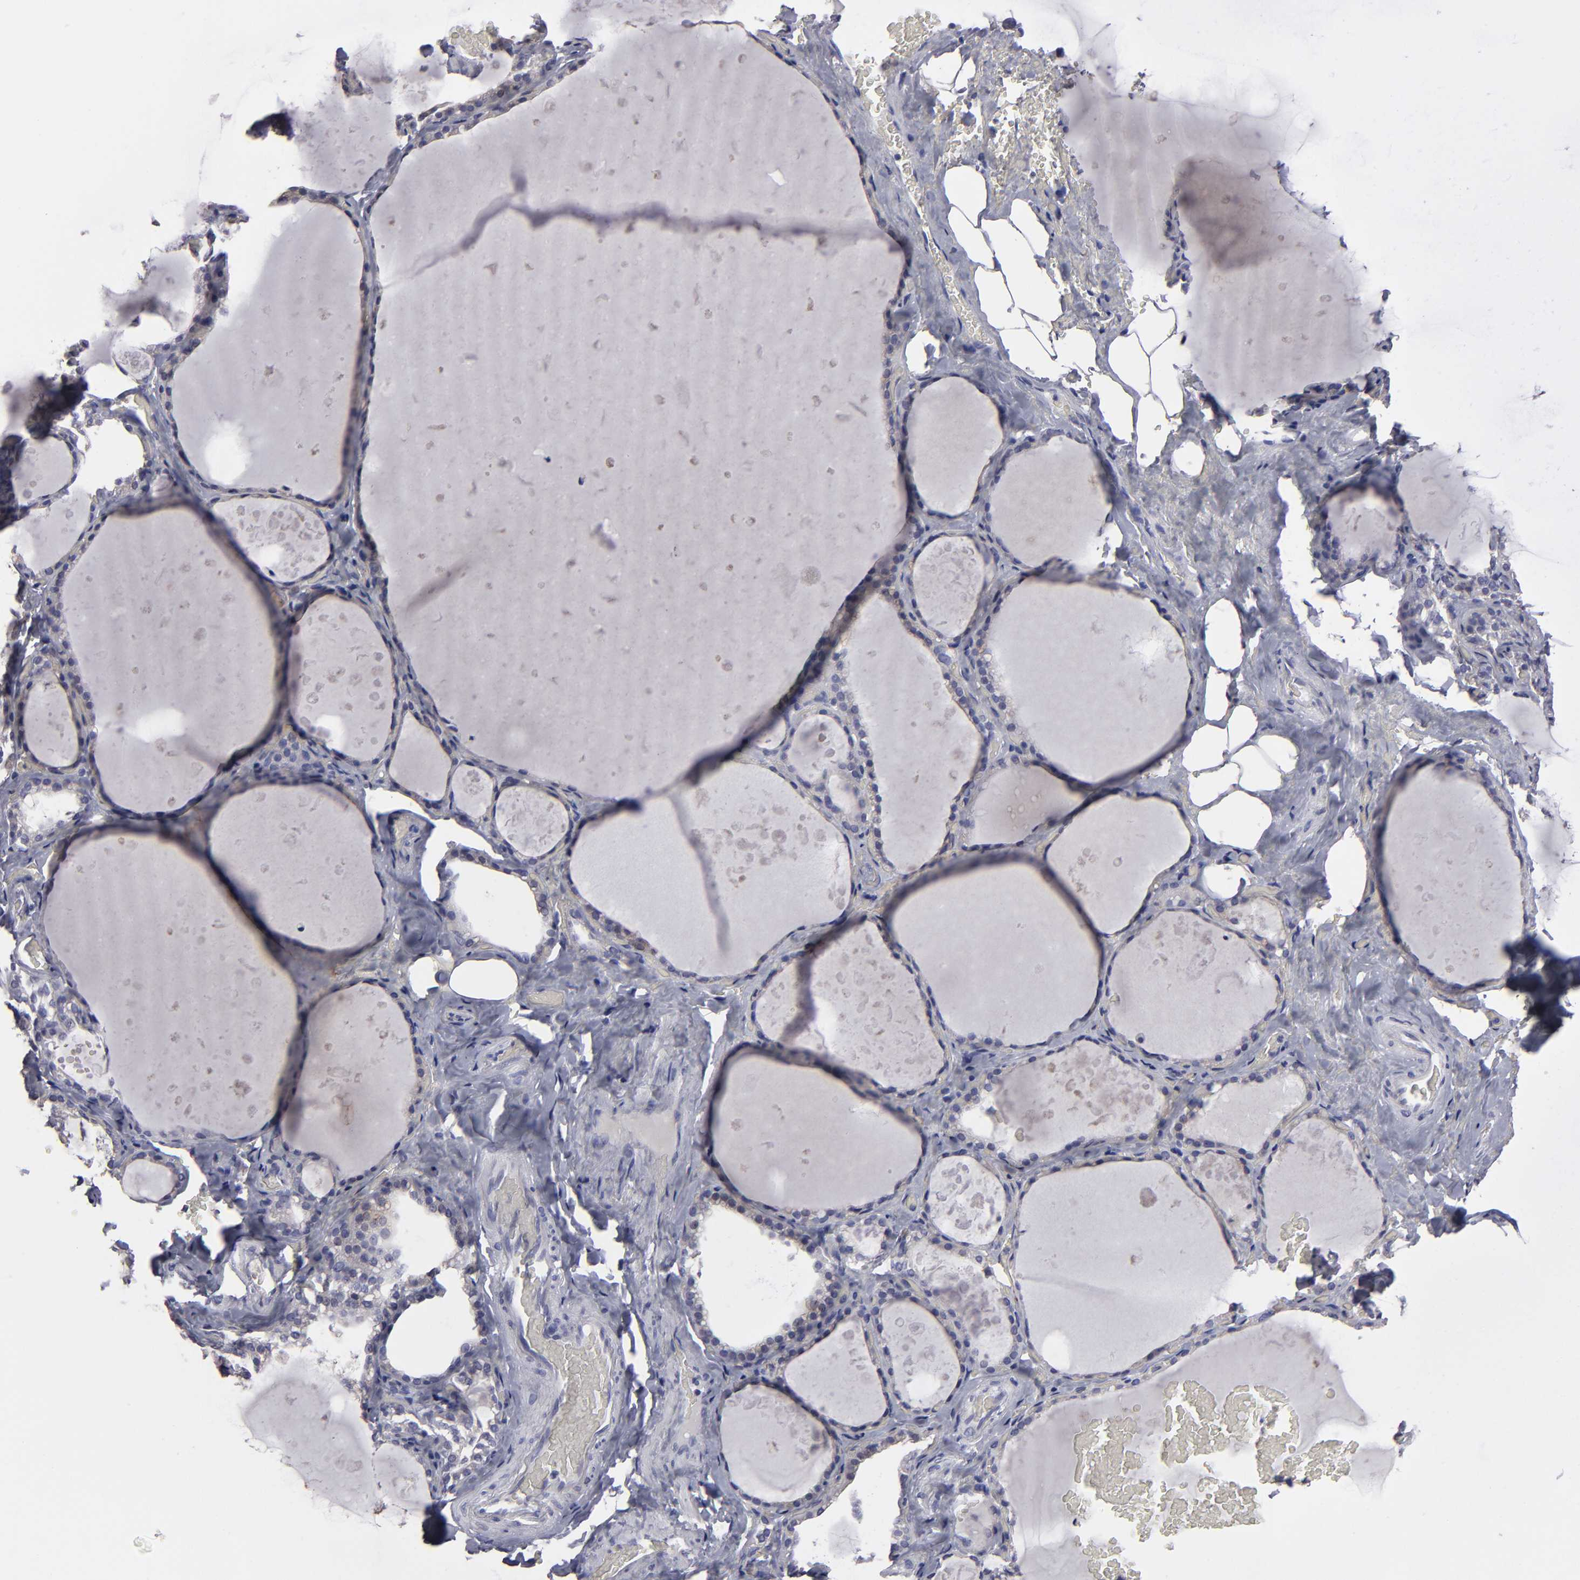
{"staining": {"intensity": "weak", "quantity": "<25%", "location": "cytoplasmic/membranous"}, "tissue": "thyroid gland", "cell_type": "Glandular cells", "image_type": "normal", "snomed": [{"axis": "morphology", "description": "Normal tissue, NOS"}, {"axis": "topography", "description": "Thyroid gland"}], "caption": "This is an immunohistochemistry (IHC) photomicrograph of unremarkable human thyroid gland. There is no staining in glandular cells.", "gene": "ZNF175", "patient": {"sex": "male", "age": 61}}